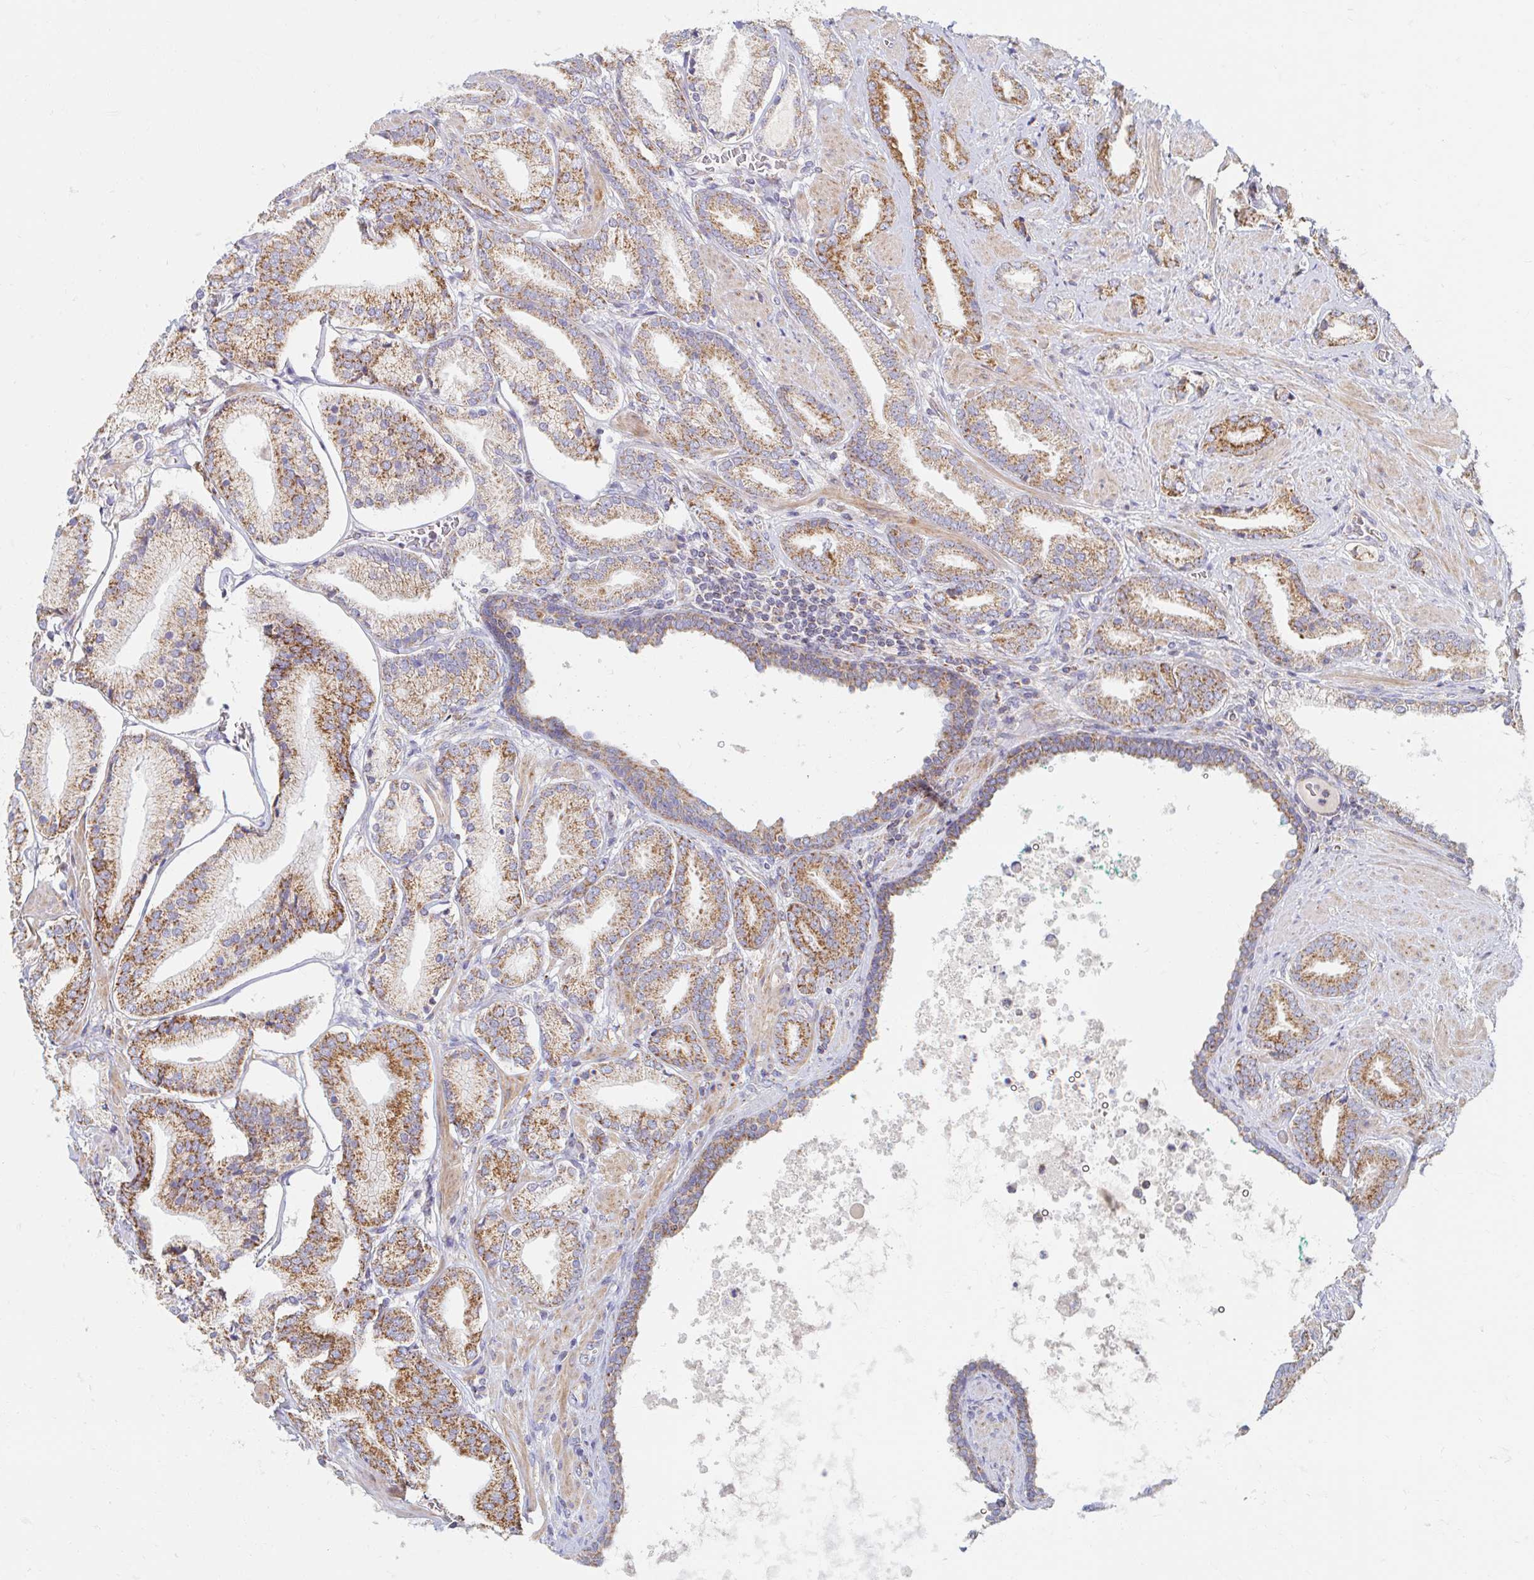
{"staining": {"intensity": "strong", "quantity": ">75%", "location": "cytoplasmic/membranous"}, "tissue": "prostate cancer", "cell_type": "Tumor cells", "image_type": "cancer", "snomed": [{"axis": "morphology", "description": "Adenocarcinoma, High grade"}, {"axis": "topography", "description": "Prostate"}], "caption": "Prostate cancer stained with DAB (3,3'-diaminobenzidine) IHC reveals high levels of strong cytoplasmic/membranous expression in approximately >75% of tumor cells.", "gene": "MAVS", "patient": {"sex": "male", "age": 56}}